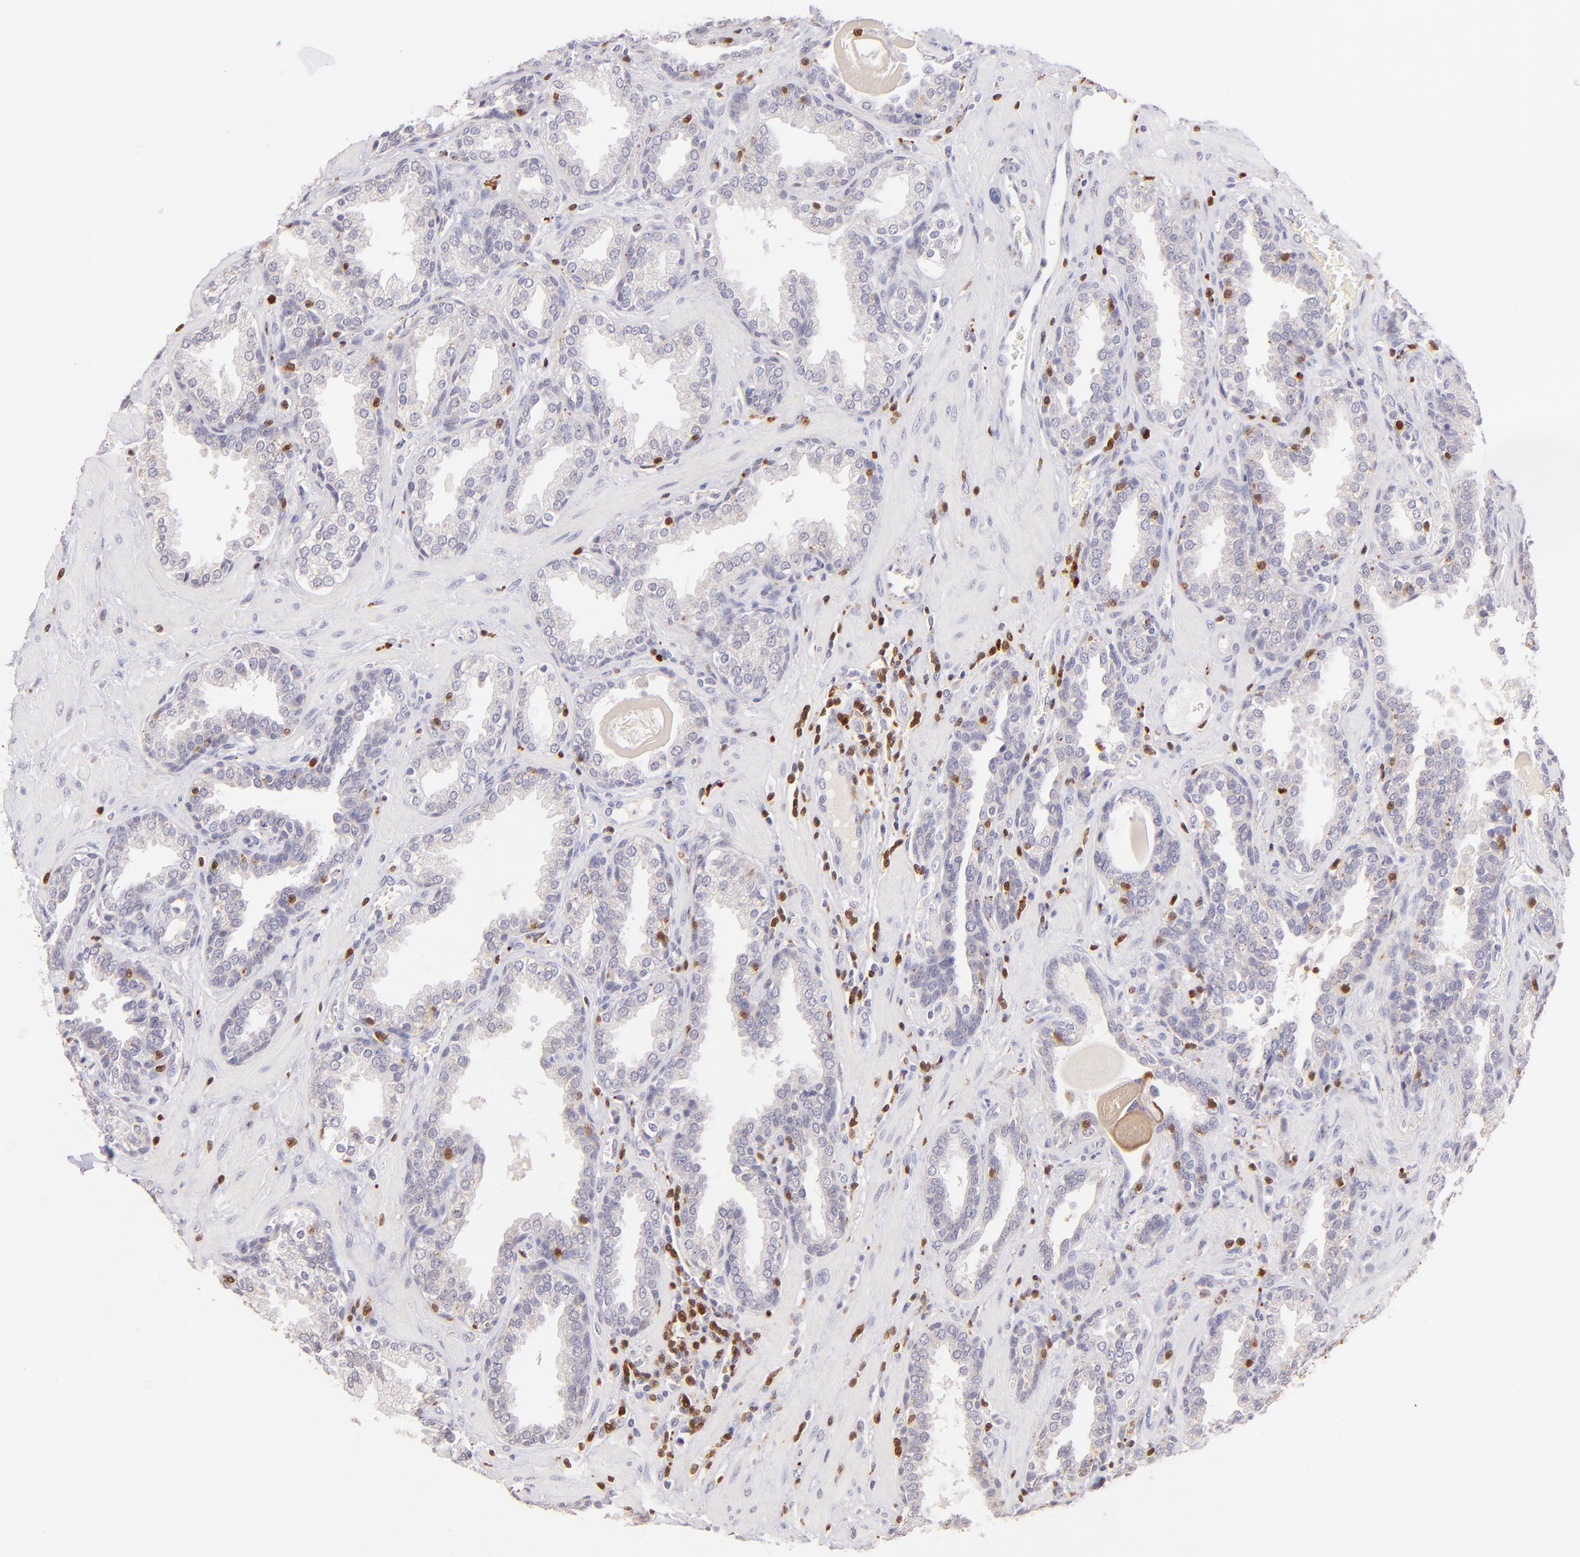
{"staining": {"intensity": "weak", "quantity": "25%-75%", "location": "cytoplasmic/membranous"}, "tissue": "prostate", "cell_type": "Glandular cells", "image_type": "normal", "snomed": [{"axis": "morphology", "description": "Normal tissue, NOS"}, {"axis": "topography", "description": "Prostate"}], "caption": "Immunohistochemistry (IHC) histopathology image of benign prostate: human prostate stained using IHC displays low levels of weak protein expression localized specifically in the cytoplasmic/membranous of glandular cells, appearing as a cytoplasmic/membranous brown color.", "gene": "ZAP70", "patient": {"sex": "male", "age": 51}}